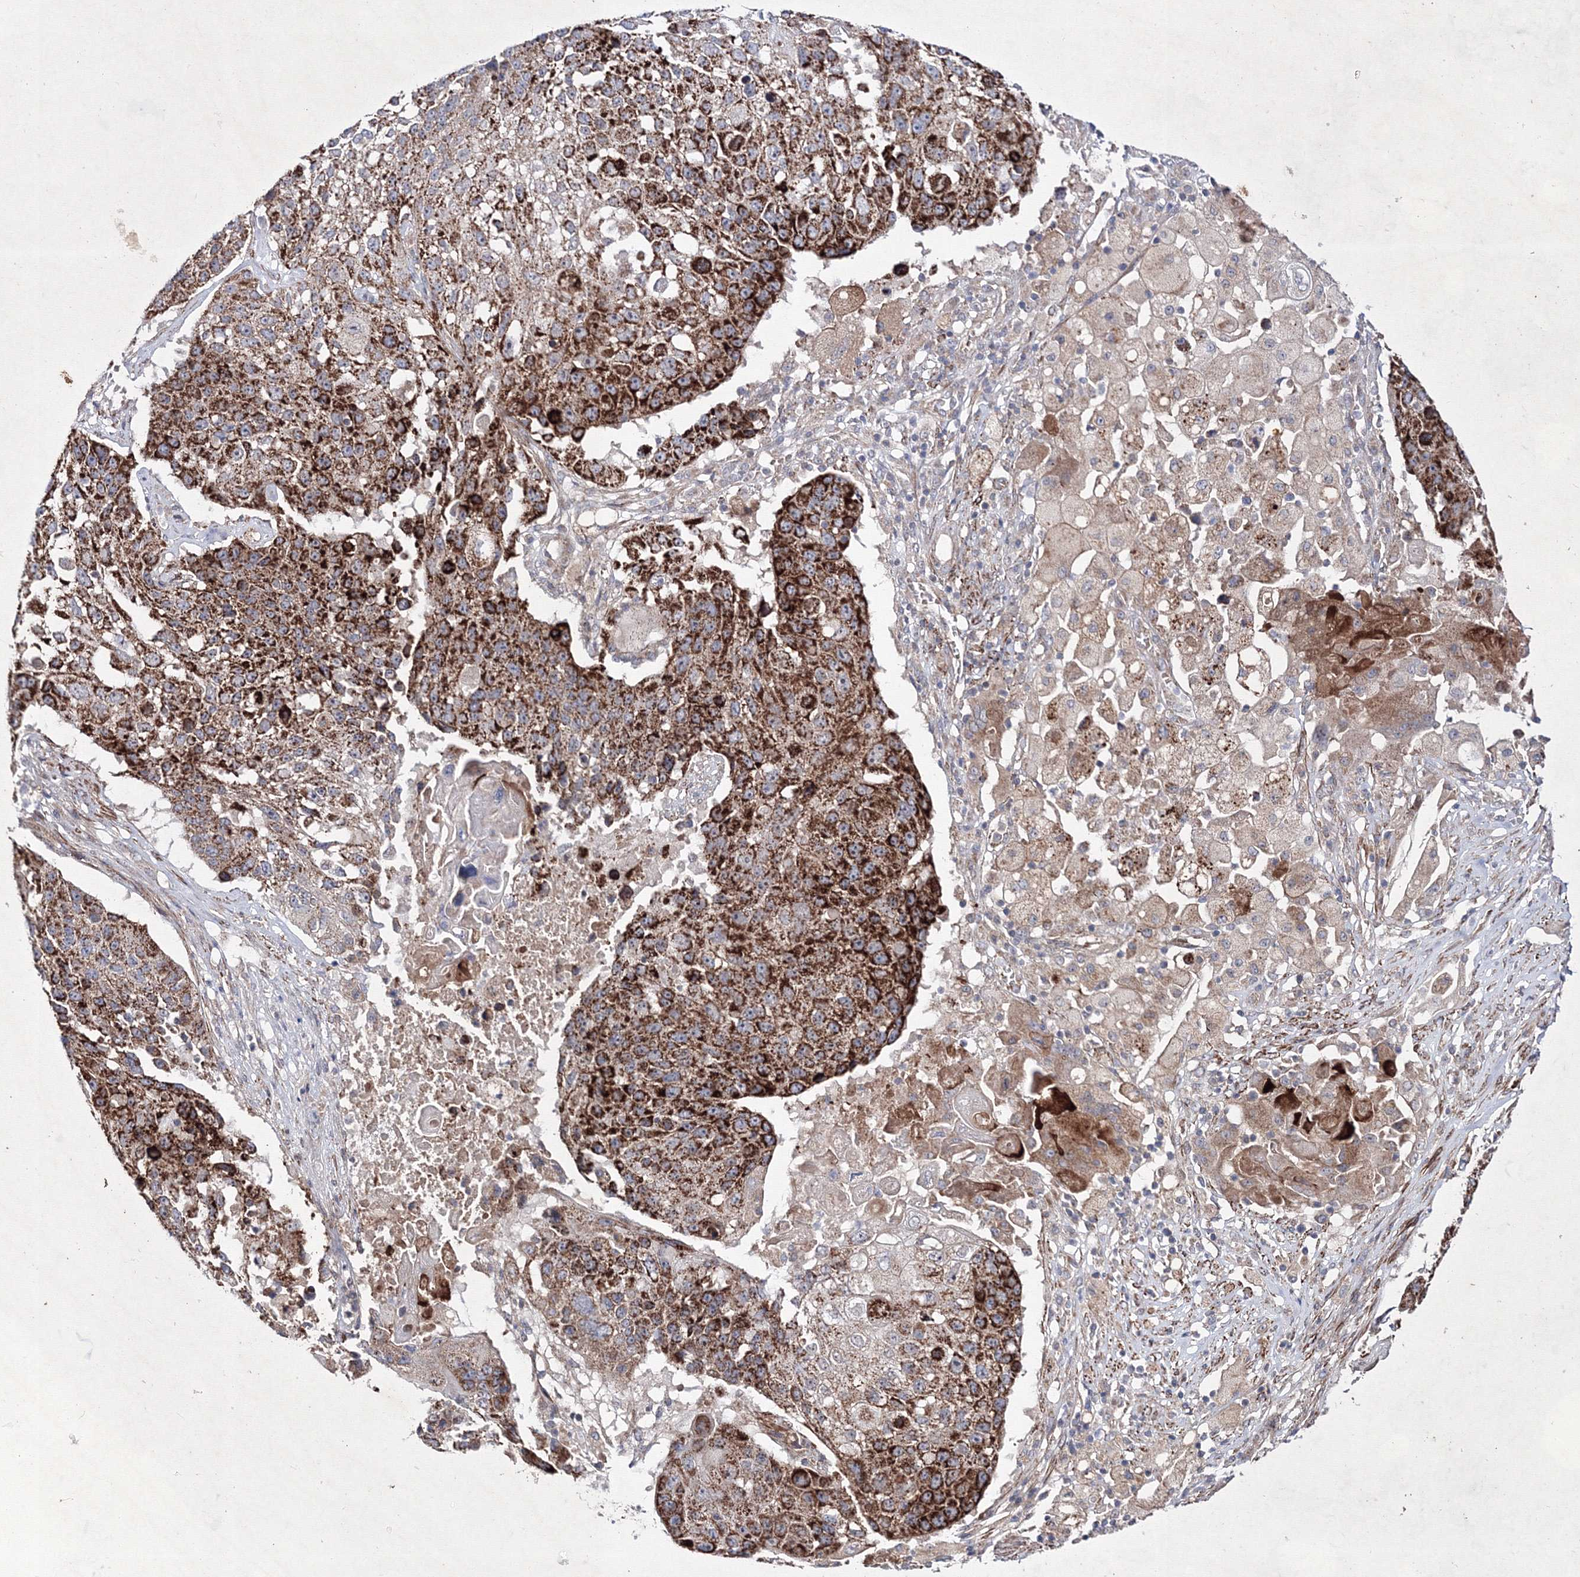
{"staining": {"intensity": "strong", "quantity": ">75%", "location": "cytoplasmic/membranous"}, "tissue": "lung cancer", "cell_type": "Tumor cells", "image_type": "cancer", "snomed": [{"axis": "morphology", "description": "Squamous cell carcinoma, NOS"}, {"axis": "topography", "description": "Lung"}], "caption": "Lung cancer (squamous cell carcinoma) stained with immunohistochemistry (IHC) exhibits strong cytoplasmic/membranous staining in about >75% of tumor cells.", "gene": "GFM1", "patient": {"sex": "male", "age": 61}}